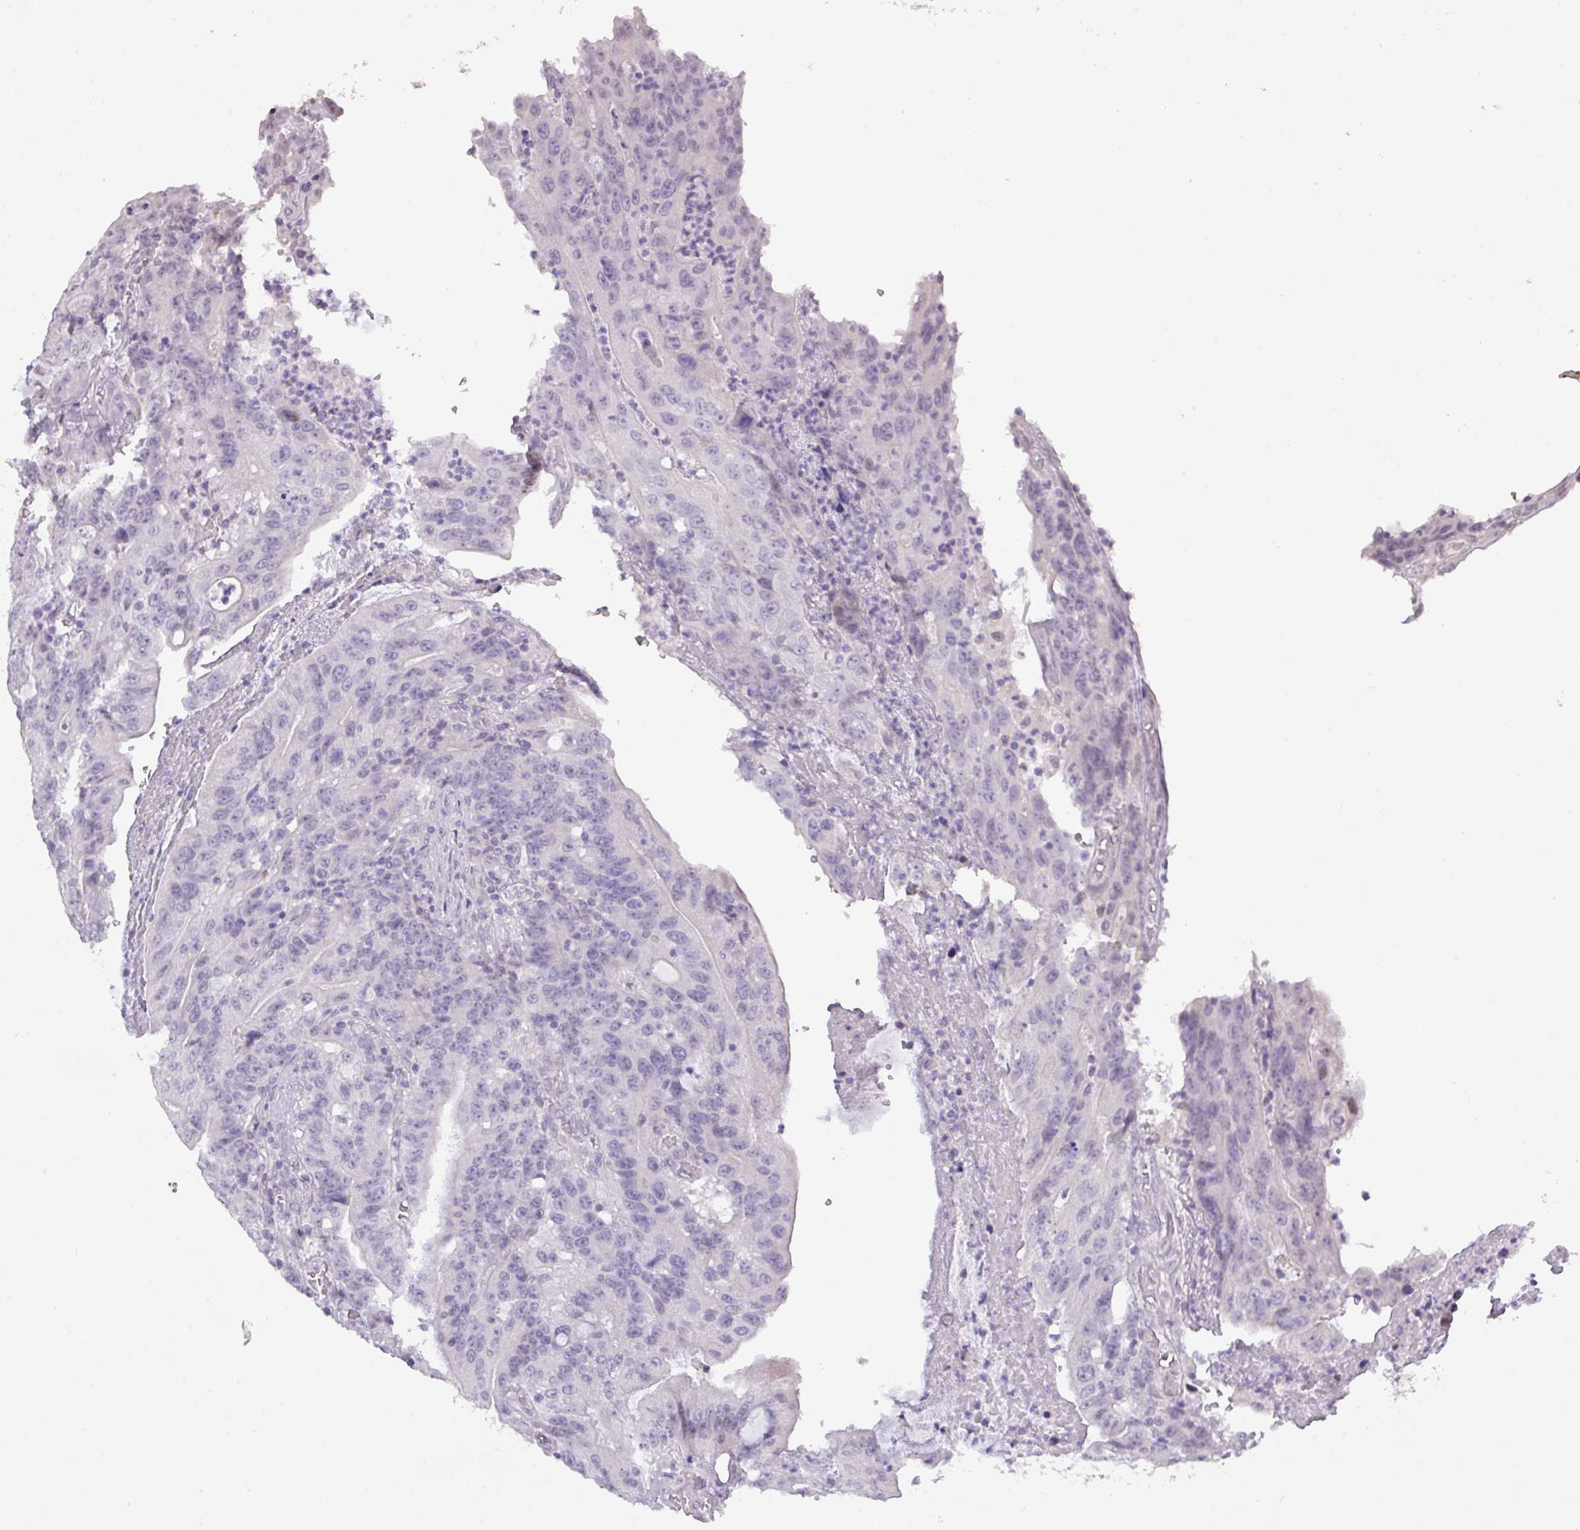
{"staining": {"intensity": "negative", "quantity": "none", "location": "none"}, "tissue": "colorectal cancer", "cell_type": "Tumor cells", "image_type": "cancer", "snomed": [{"axis": "morphology", "description": "Adenocarcinoma, NOS"}, {"axis": "topography", "description": "Colon"}], "caption": "Tumor cells are negative for brown protein staining in adenocarcinoma (colorectal).", "gene": "ANKRD13B", "patient": {"sex": "male", "age": 83}}